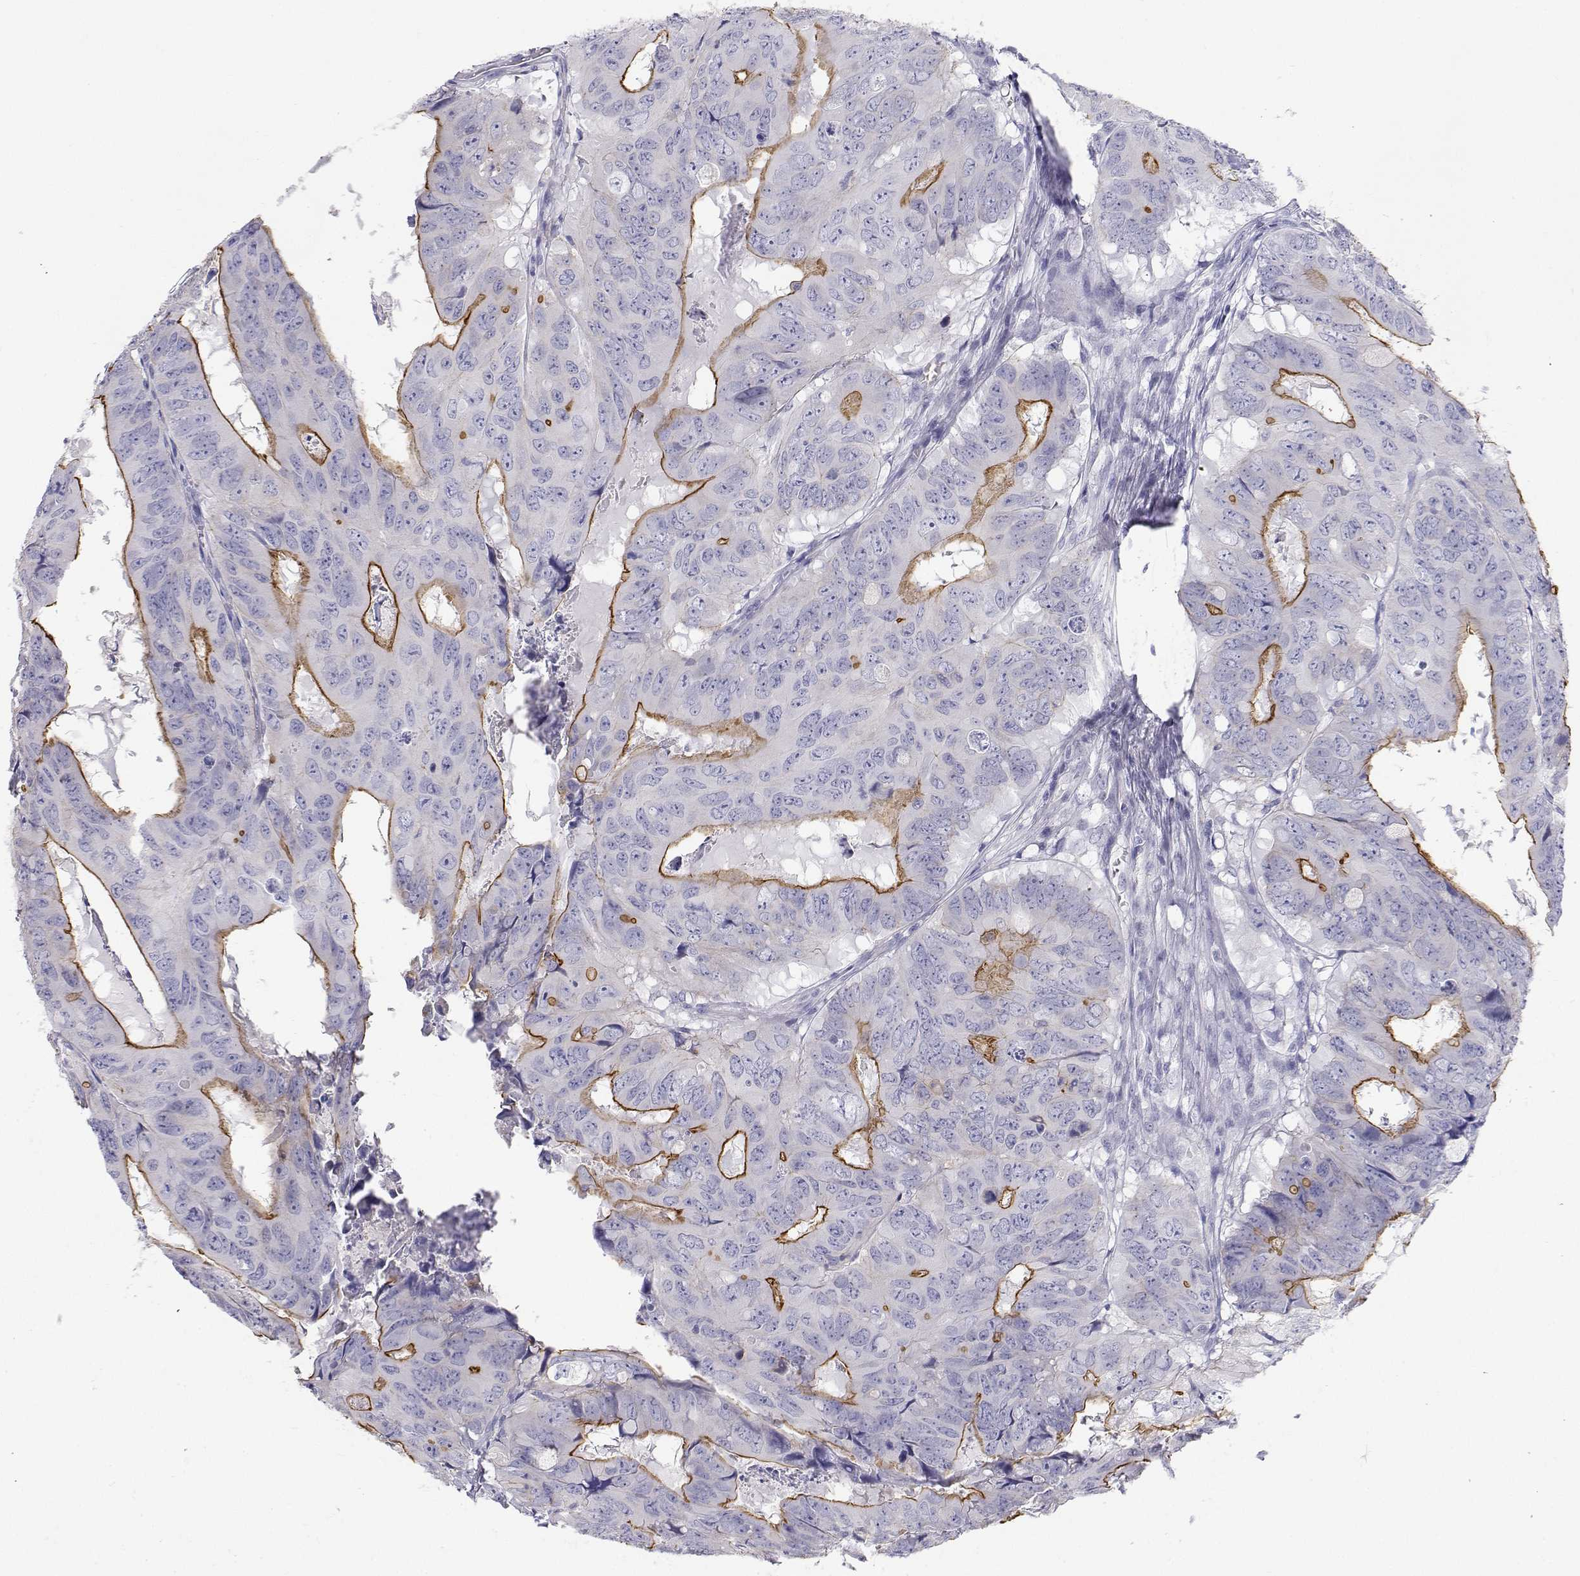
{"staining": {"intensity": "moderate", "quantity": "25%-75%", "location": "cytoplasmic/membranous"}, "tissue": "colorectal cancer", "cell_type": "Tumor cells", "image_type": "cancer", "snomed": [{"axis": "morphology", "description": "Adenocarcinoma, NOS"}, {"axis": "topography", "description": "Colon"}], "caption": "The histopathology image exhibits staining of colorectal adenocarcinoma, revealing moderate cytoplasmic/membranous protein positivity (brown color) within tumor cells. The protein of interest is shown in brown color, while the nuclei are stained blue.", "gene": "MISP", "patient": {"sex": "male", "age": 79}}